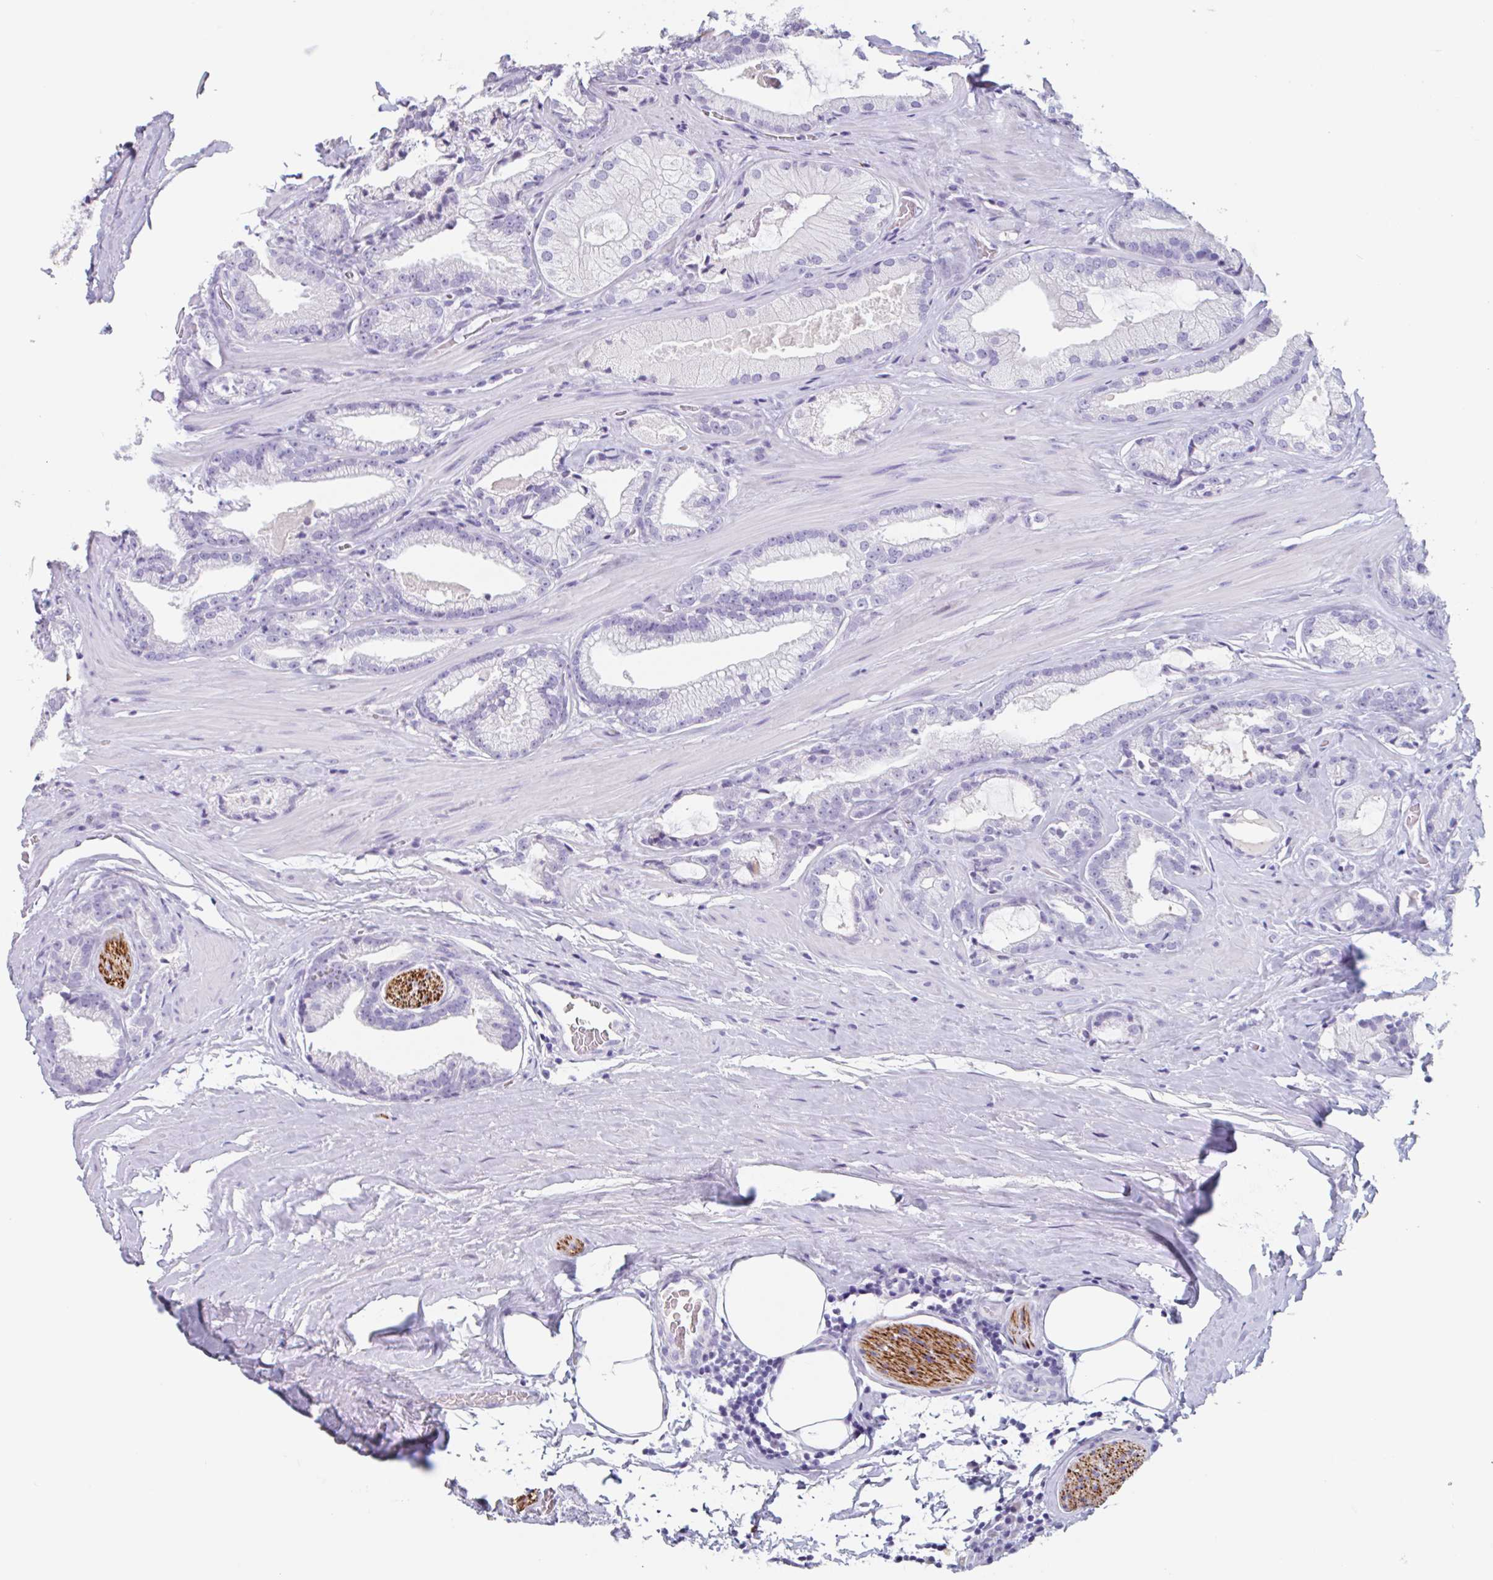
{"staining": {"intensity": "negative", "quantity": "none", "location": "none"}, "tissue": "prostate cancer", "cell_type": "Tumor cells", "image_type": "cancer", "snomed": [{"axis": "morphology", "description": "Adenocarcinoma, High grade"}, {"axis": "topography", "description": "Prostate"}], "caption": "This is an immunohistochemistry (IHC) photomicrograph of human prostate cancer (high-grade adenocarcinoma). There is no staining in tumor cells.", "gene": "EMC4", "patient": {"sex": "male", "age": 68}}